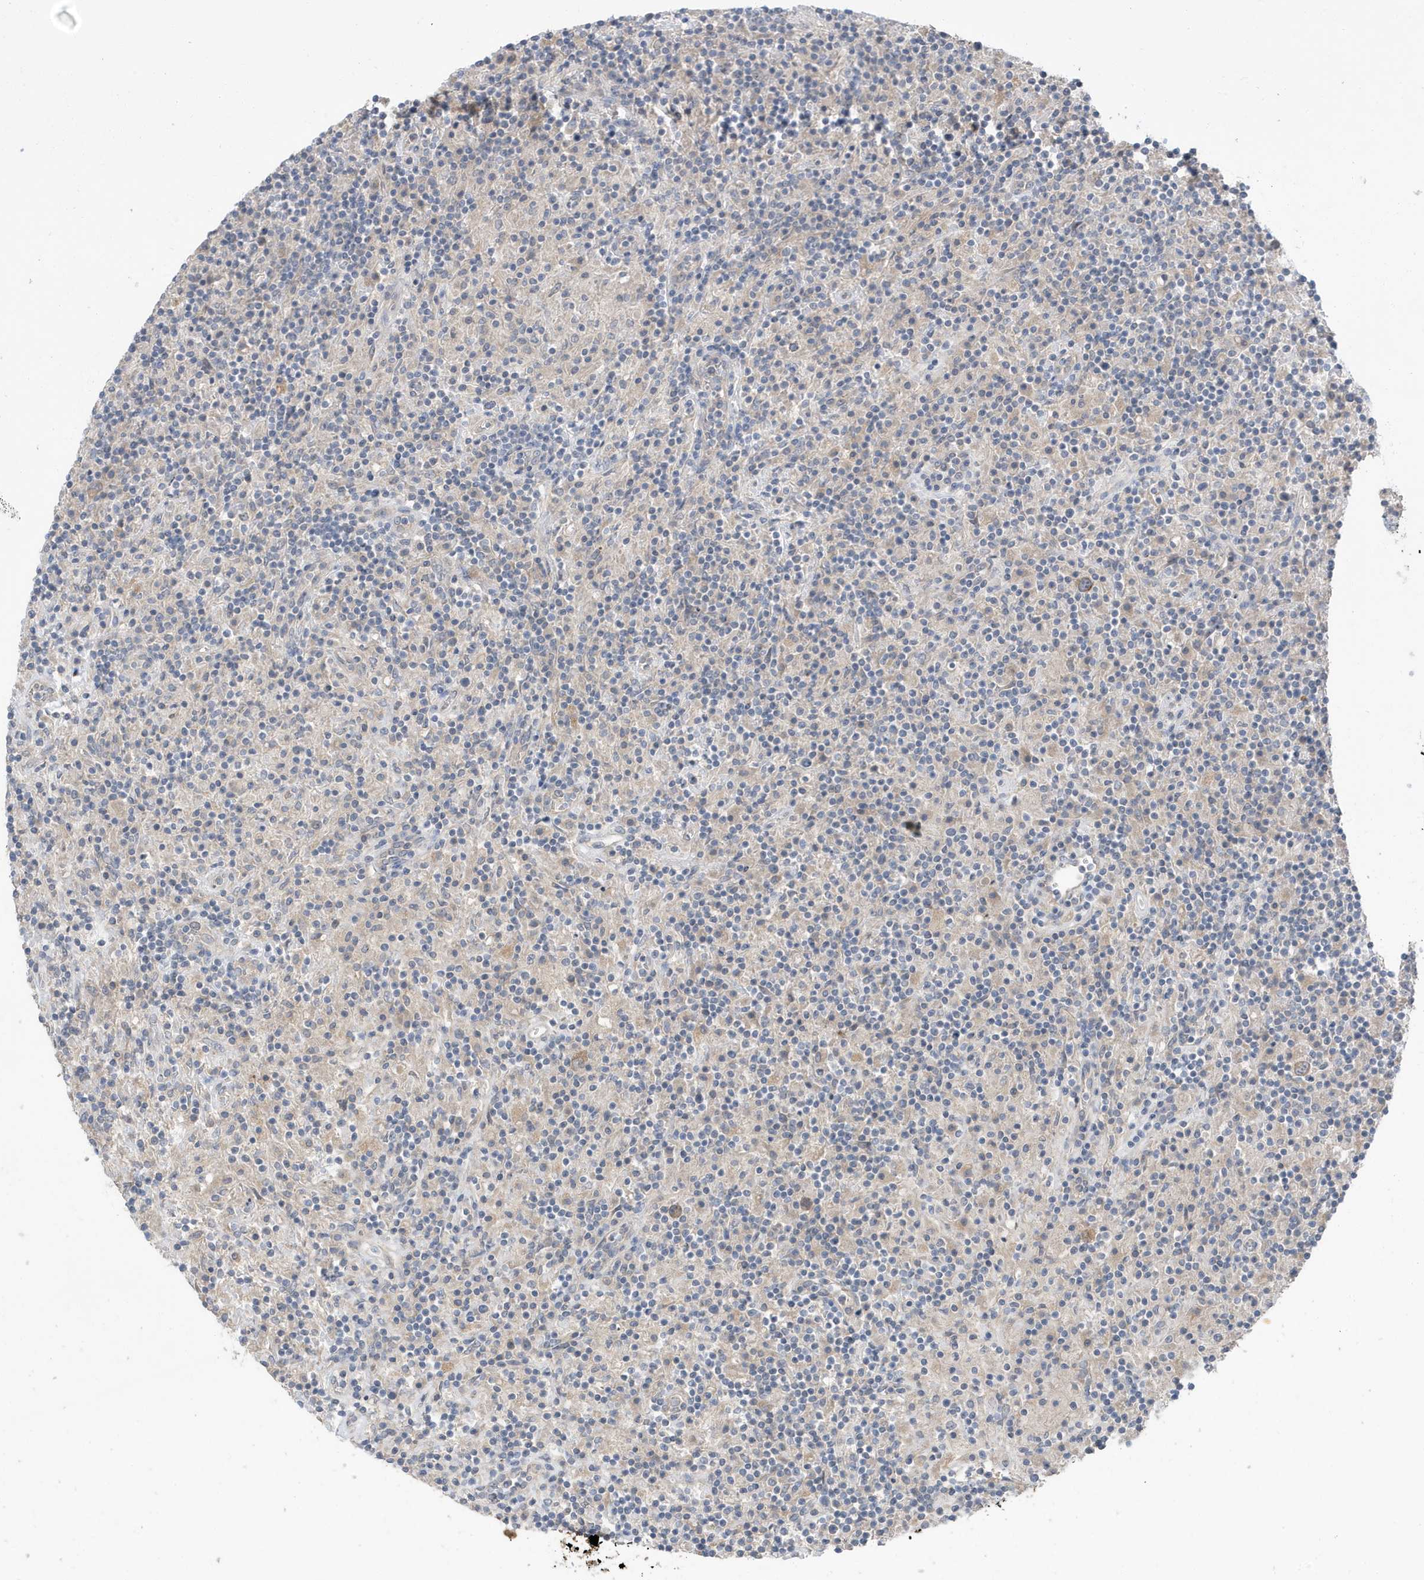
{"staining": {"intensity": "weak", "quantity": "<25%", "location": "cytoplasmic/membranous"}, "tissue": "lymphoma", "cell_type": "Tumor cells", "image_type": "cancer", "snomed": [{"axis": "morphology", "description": "Hodgkin's disease, NOS"}, {"axis": "topography", "description": "Lymph node"}], "caption": "A photomicrograph of lymphoma stained for a protein displays no brown staining in tumor cells.", "gene": "LAPTM4A", "patient": {"sex": "male", "age": 70}}